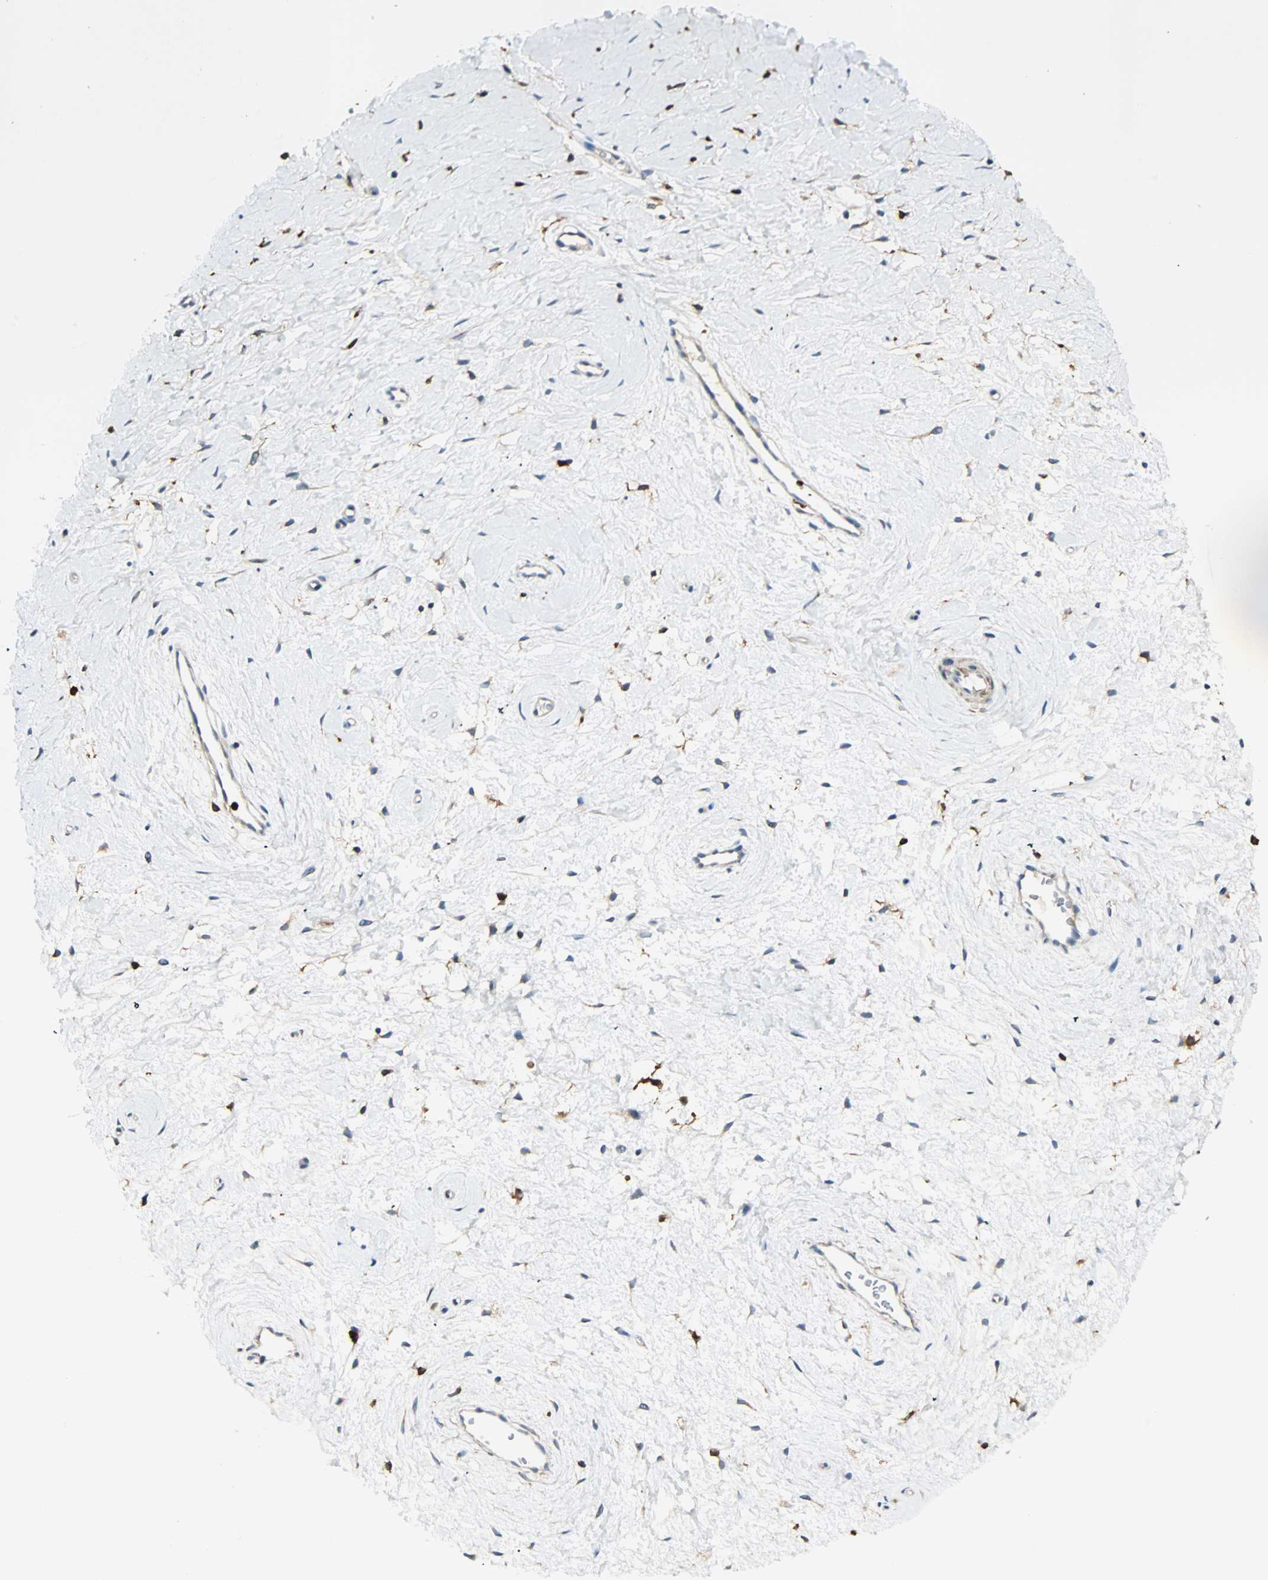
{"staining": {"intensity": "negative", "quantity": "none", "location": "none"}, "tissue": "cervix", "cell_type": "Glandular cells", "image_type": "normal", "snomed": [{"axis": "morphology", "description": "Normal tissue, NOS"}, {"axis": "topography", "description": "Cervix"}], "caption": "DAB (3,3'-diaminobenzidine) immunohistochemical staining of normal human cervix exhibits no significant staining in glandular cells.", "gene": "FMNL1", "patient": {"sex": "female", "age": 39}}